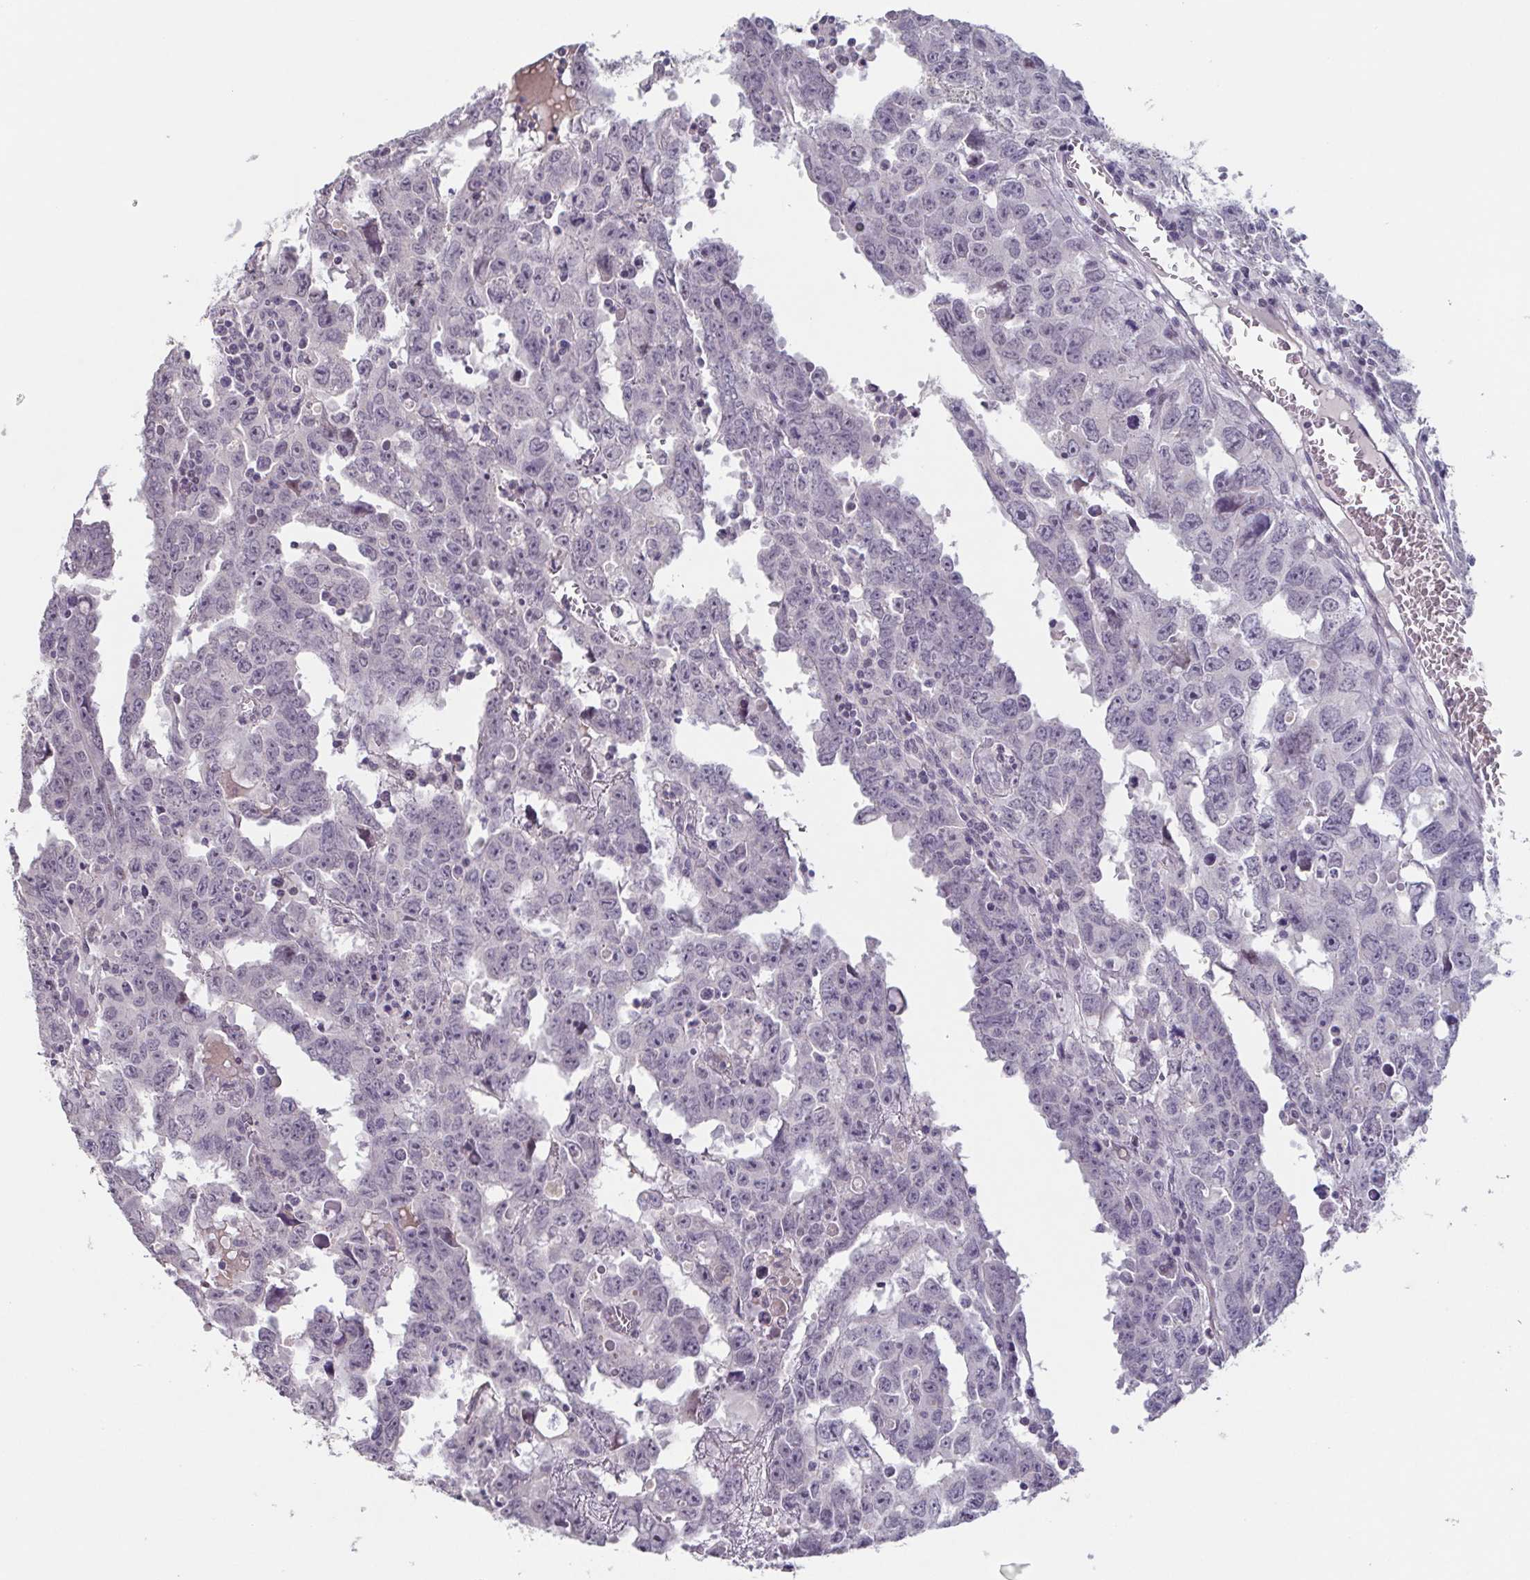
{"staining": {"intensity": "negative", "quantity": "none", "location": "none"}, "tissue": "testis cancer", "cell_type": "Tumor cells", "image_type": "cancer", "snomed": [{"axis": "morphology", "description": "Carcinoma, Embryonal, NOS"}, {"axis": "topography", "description": "Testis"}], "caption": "Tumor cells show no significant expression in embryonal carcinoma (testis).", "gene": "GHRL", "patient": {"sex": "male", "age": 22}}